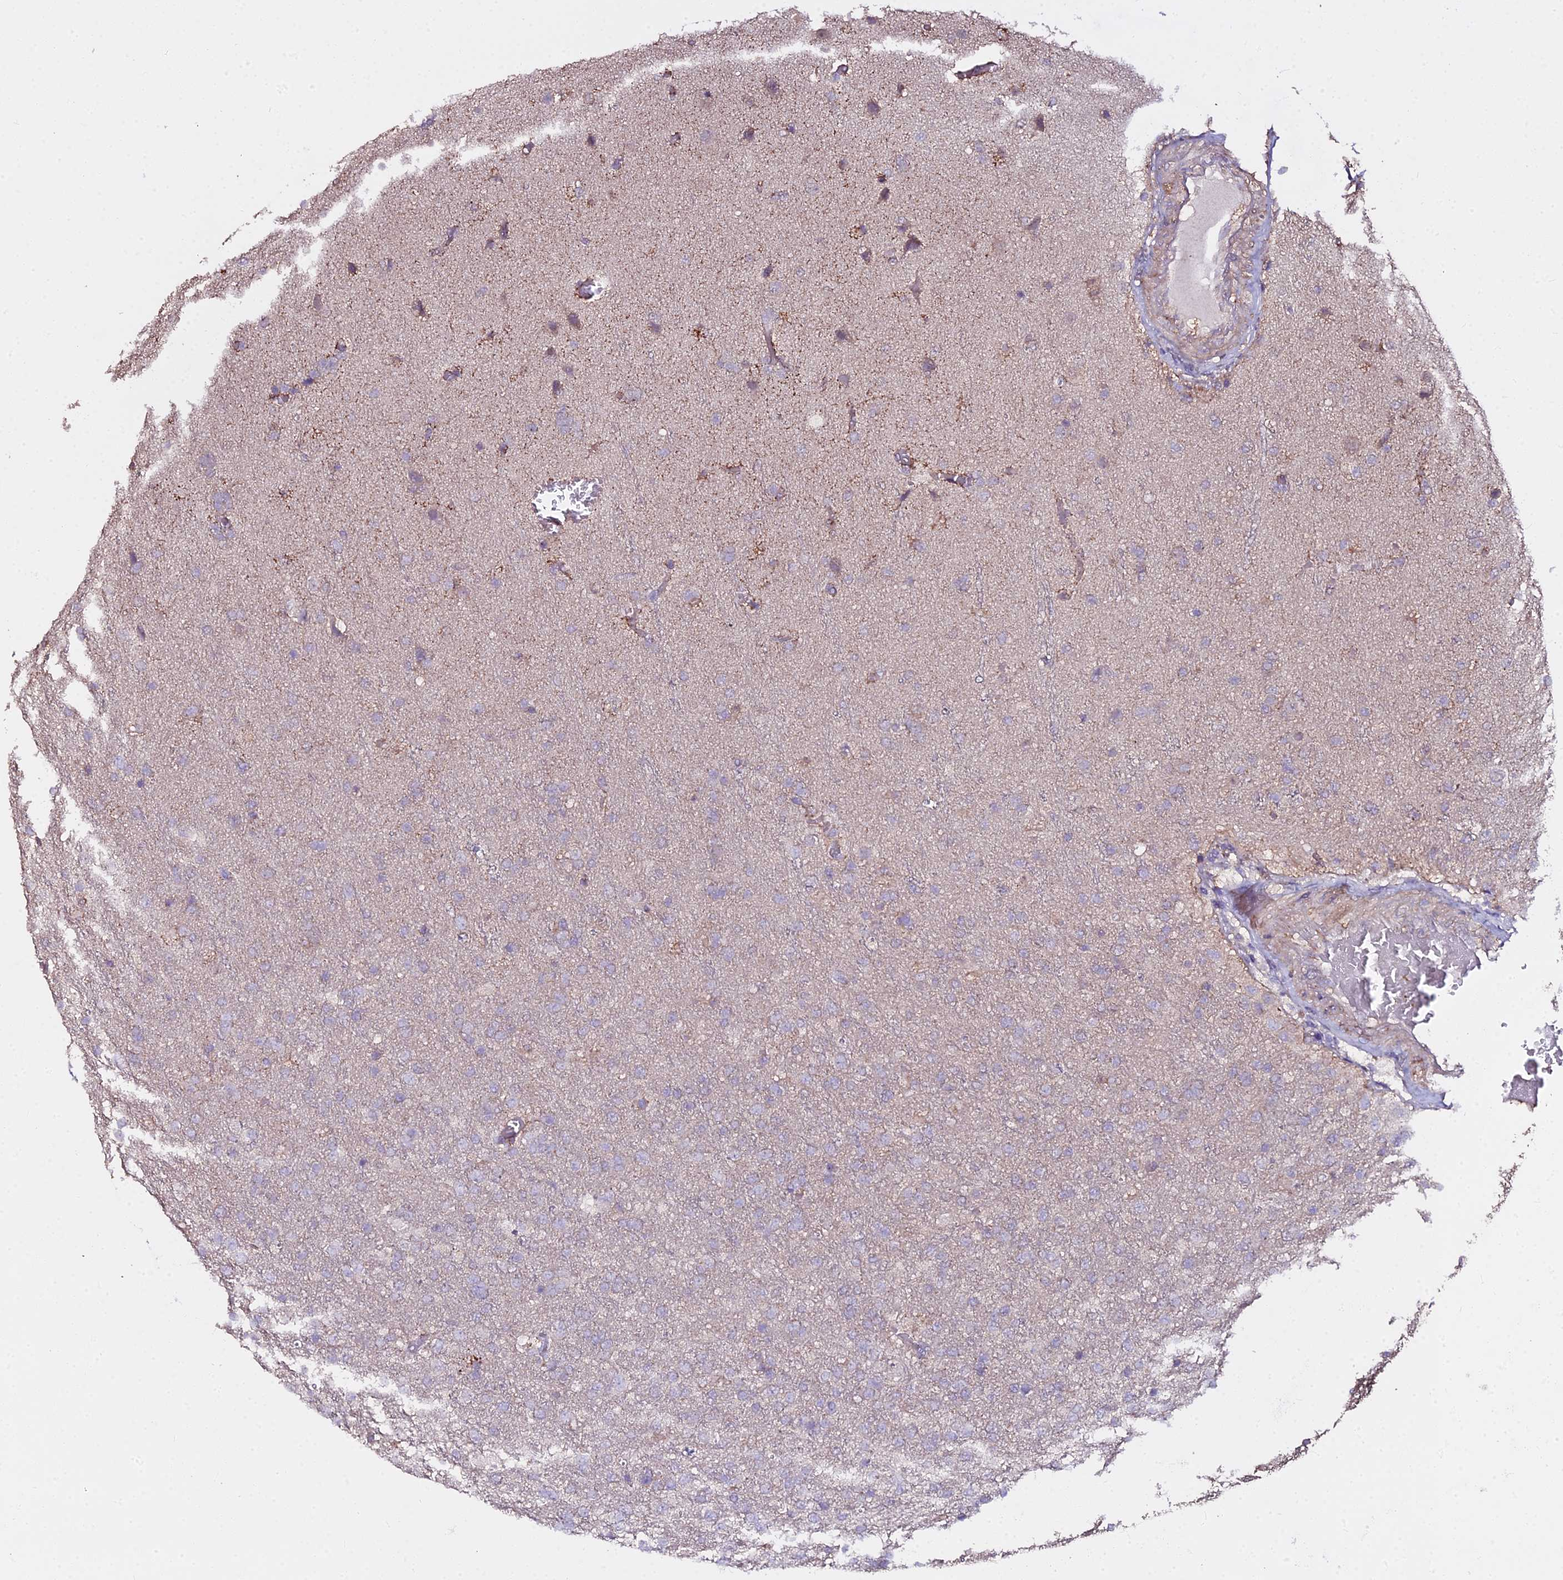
{"staining": {"intensity": "negative", "quantity": "none", "location": "none"}, "tissue": "glioma", "cell_type": "Tumor cells", "image_type": "cancer", "snomed": [{"axis": "morphology", "description": "Glioma, malignant, High grade"}, {"axis": "topography", "description": "Brain"}], "caption": "Immunohistochemical staining of human glioma exhibits no significant expression in tumor cells. (DAB immunohistochemistry (IHC) visualized using brightfield microscopy, high magnification).", "gene": "METTL13", "patient": {"sex": "female", "age": 74}}